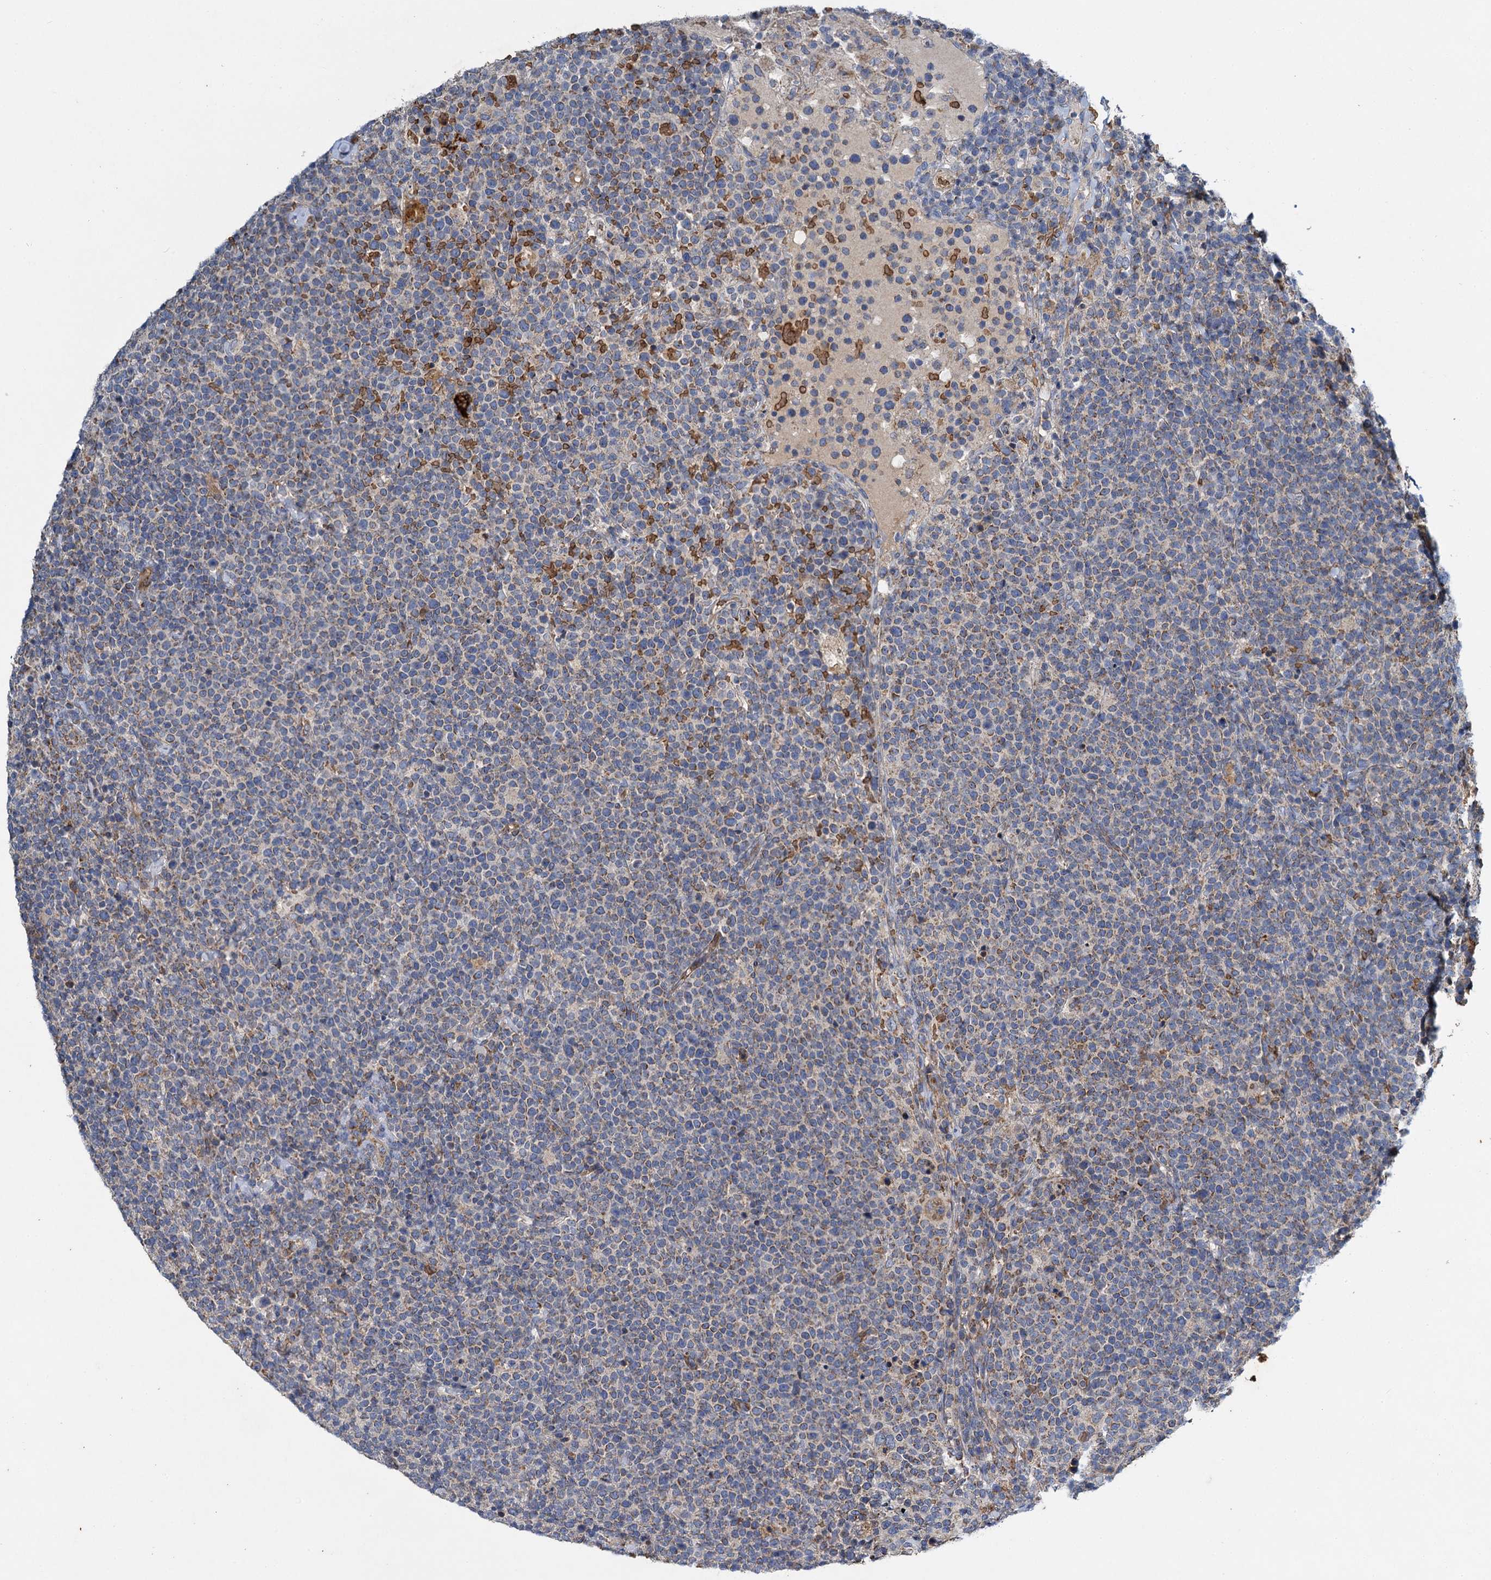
{"staining": {"intensity": "negative", "quantity": "none", "location": "none"}, "tissue": "lymphoma", "cell_type": "Tumor cells", "image_type": "cancer", "snomed": [{"axis": "morphology", "description": "Malignant lymphoma, non-Hodgkin's type, High grade"}, {"axis": "topography", "description": "Lymph node"}], "caption": "Human lymphoma stained for a protein using immunohistochemistry displays no expression in tumor cells.", "gene": "BCS1L", "patient": {"sex": "male", "age": 61}}